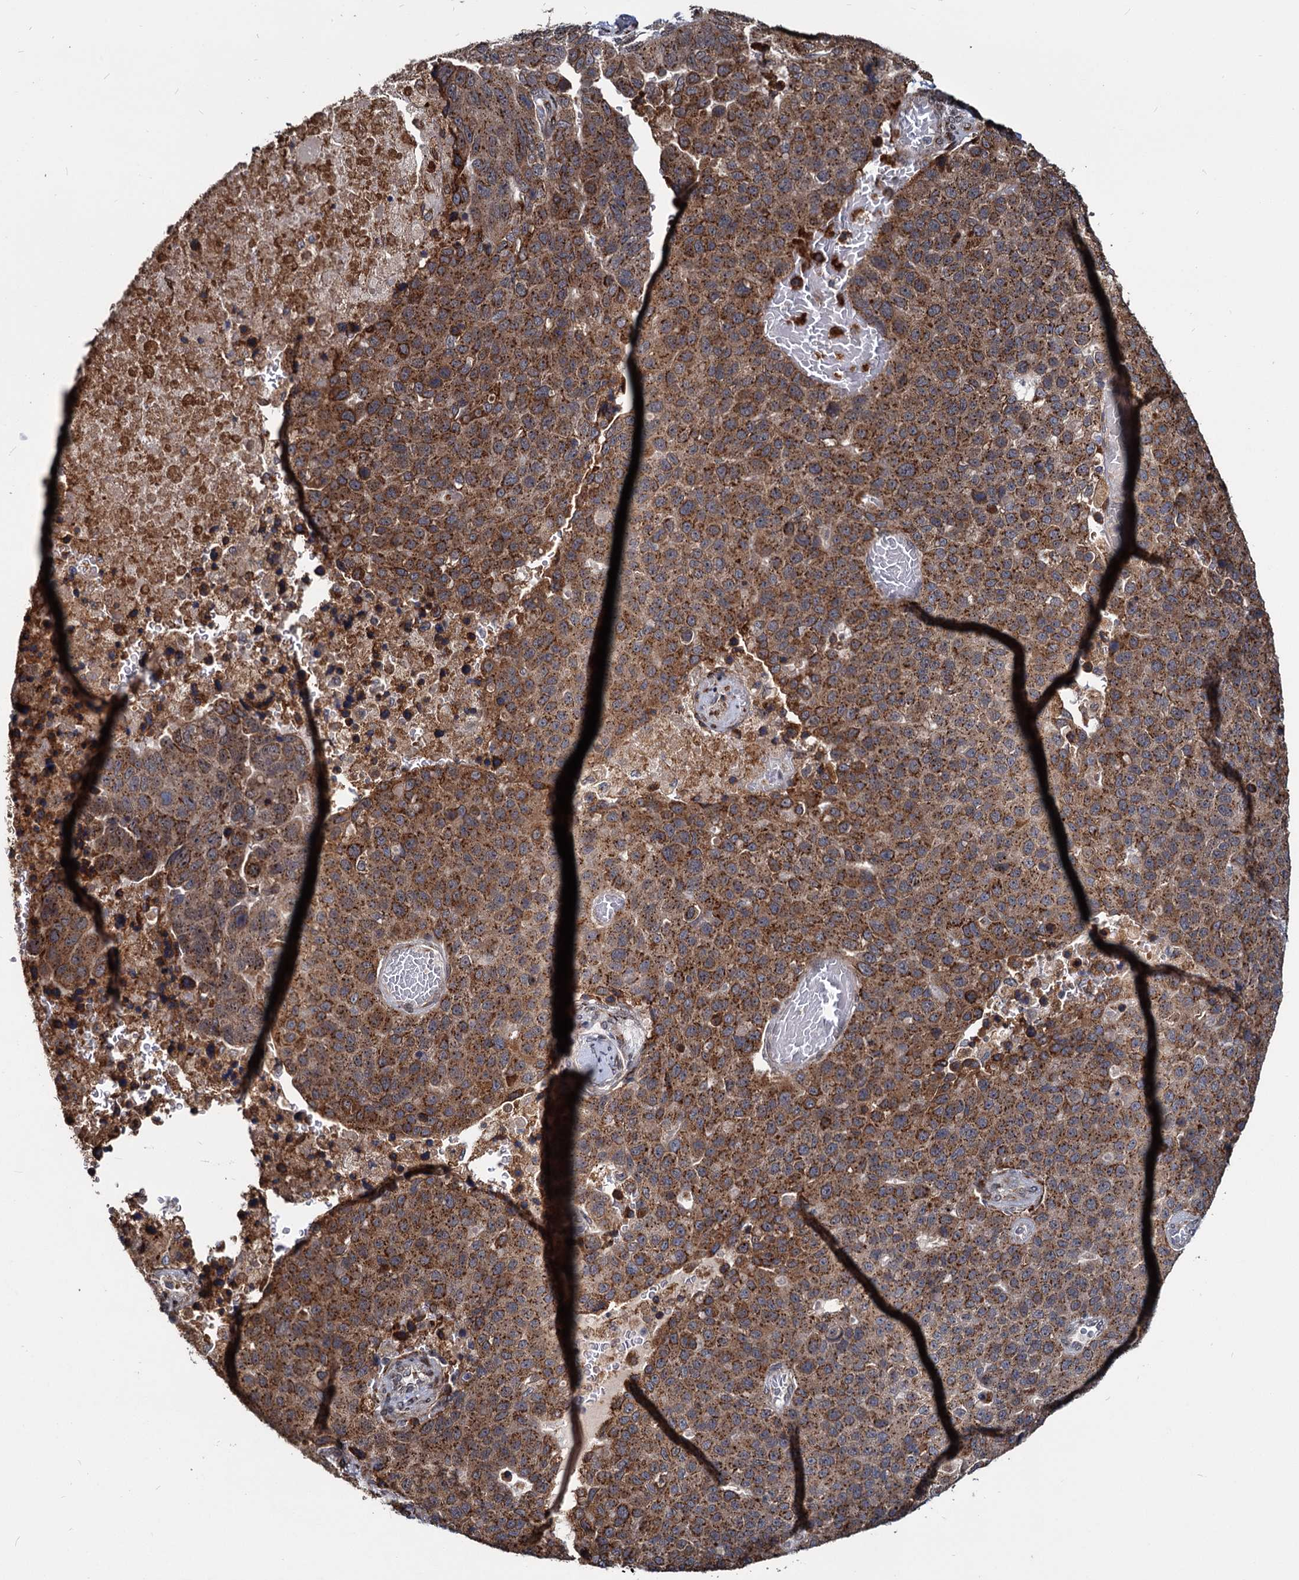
{"staining": {"intensity": "moderate", "quantity": ">75%", "location": "cytoplasmic/membranous"}, "tissue": "pancreatic cancer", "cell_type": "Tumor cells", "image_type": "cancer", "snomed": [{"axis": "morphology", "description": "Adenocarcinoma, NOS"}, {"axis": "topography", "description": "Pancreas"}], "caption": "Human pancreatic adenocarcinoma stained with a brown dye demonstrates moderate cytoplasmic/membranous positive expression in approximately >75% of tumor cells.", "gene": "SAAL1", "patient": {"sex": "female", "age": 61}}